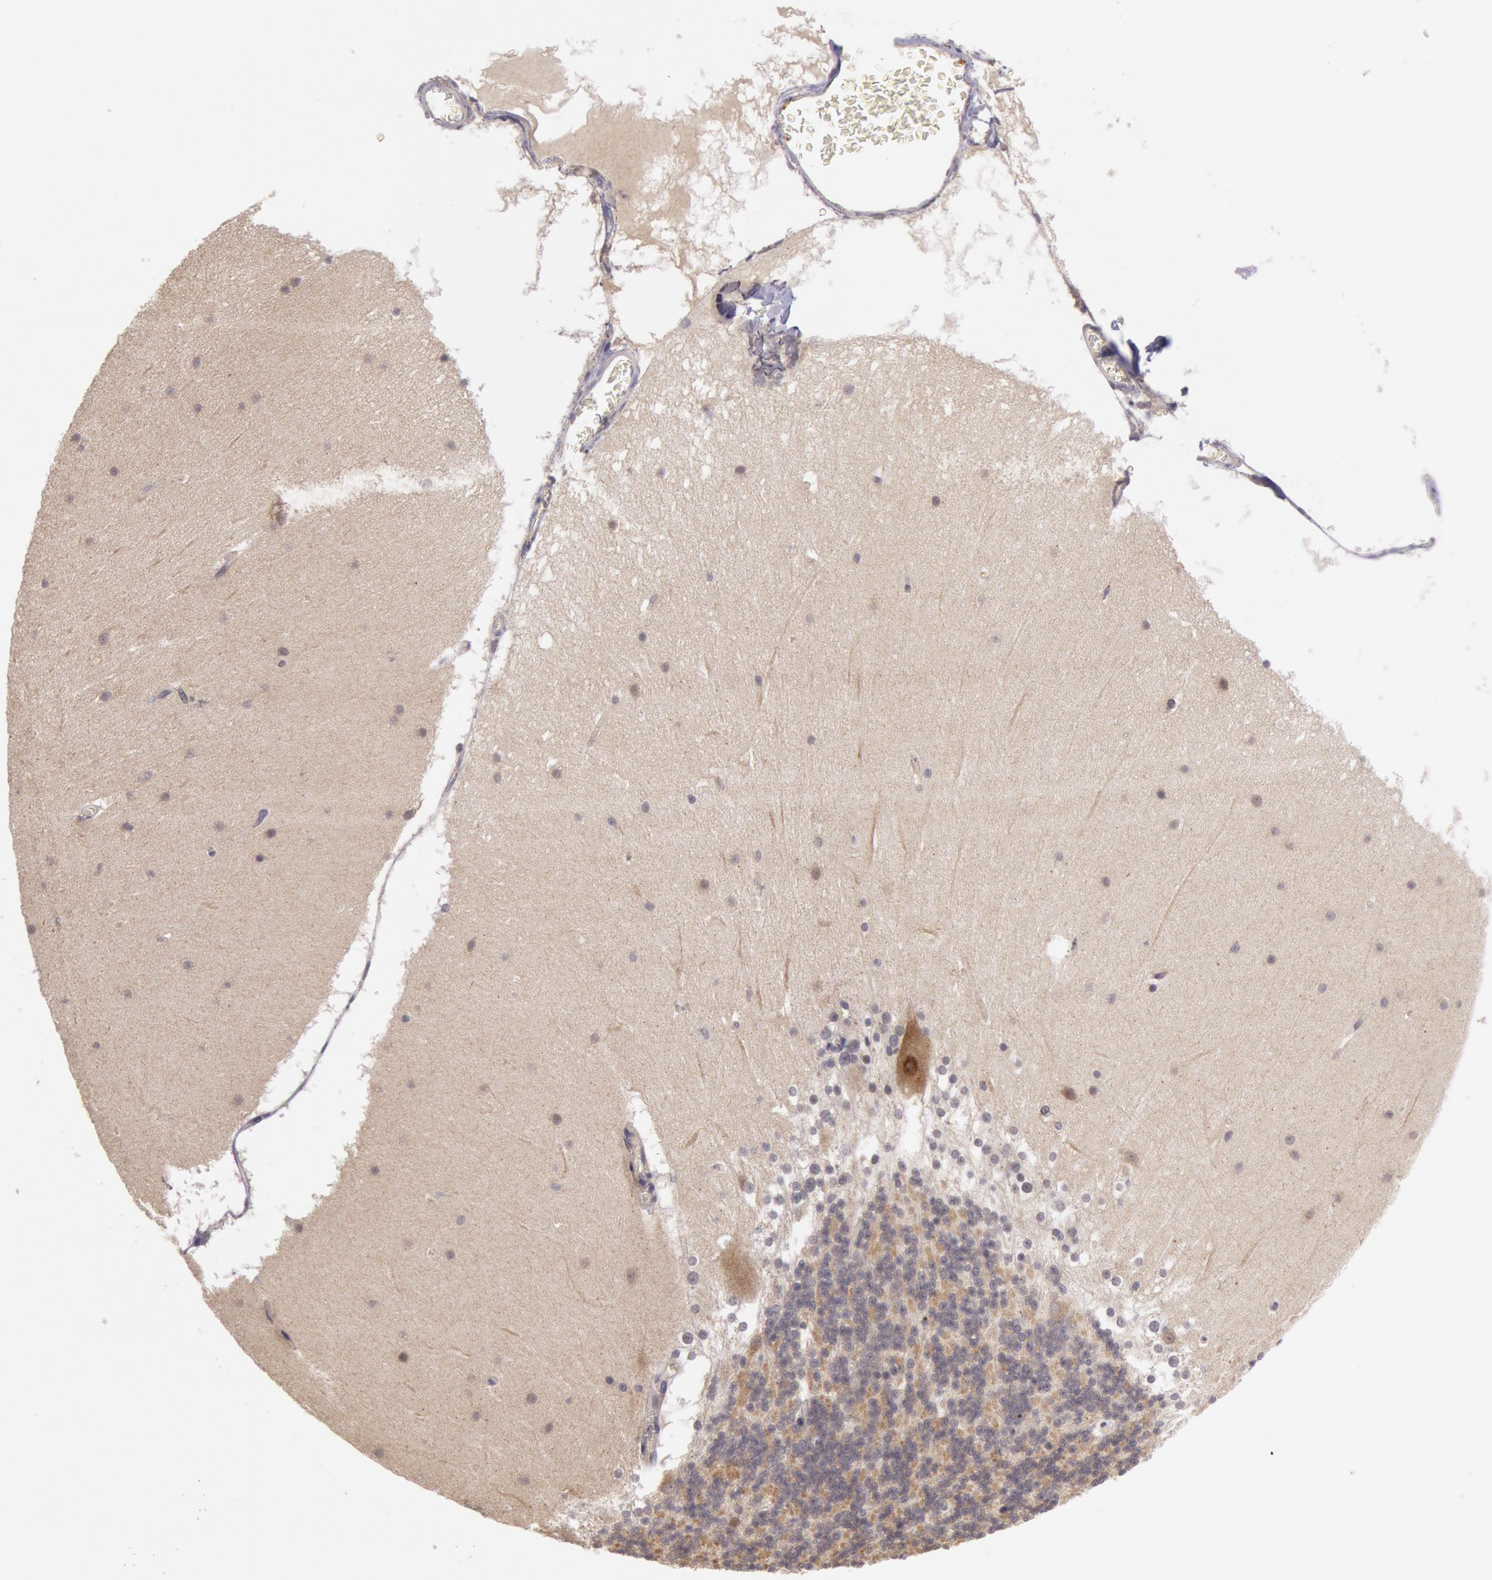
{"staining": {"intensity": "moderate", "quantity": ">75%", "location": "cytoplasmic/membranous"}, "tissue": "cerebellum", "cell_type": "Cells in granular layer", "image_type": "normal", "snomed": [{"axis": "morphology", "description": "Normal tissue, NOS"}, {"axis": "topography", "description": "Cerebellum"}], "caption": "Immunohistochemical staining of benign human cerebellum reveals moderate cytoplasmic/membranous protein positivity in about >75% of cells in granular layer.", "gene": "TRIB2", "patient": {"sex": "female", "age": 19}}